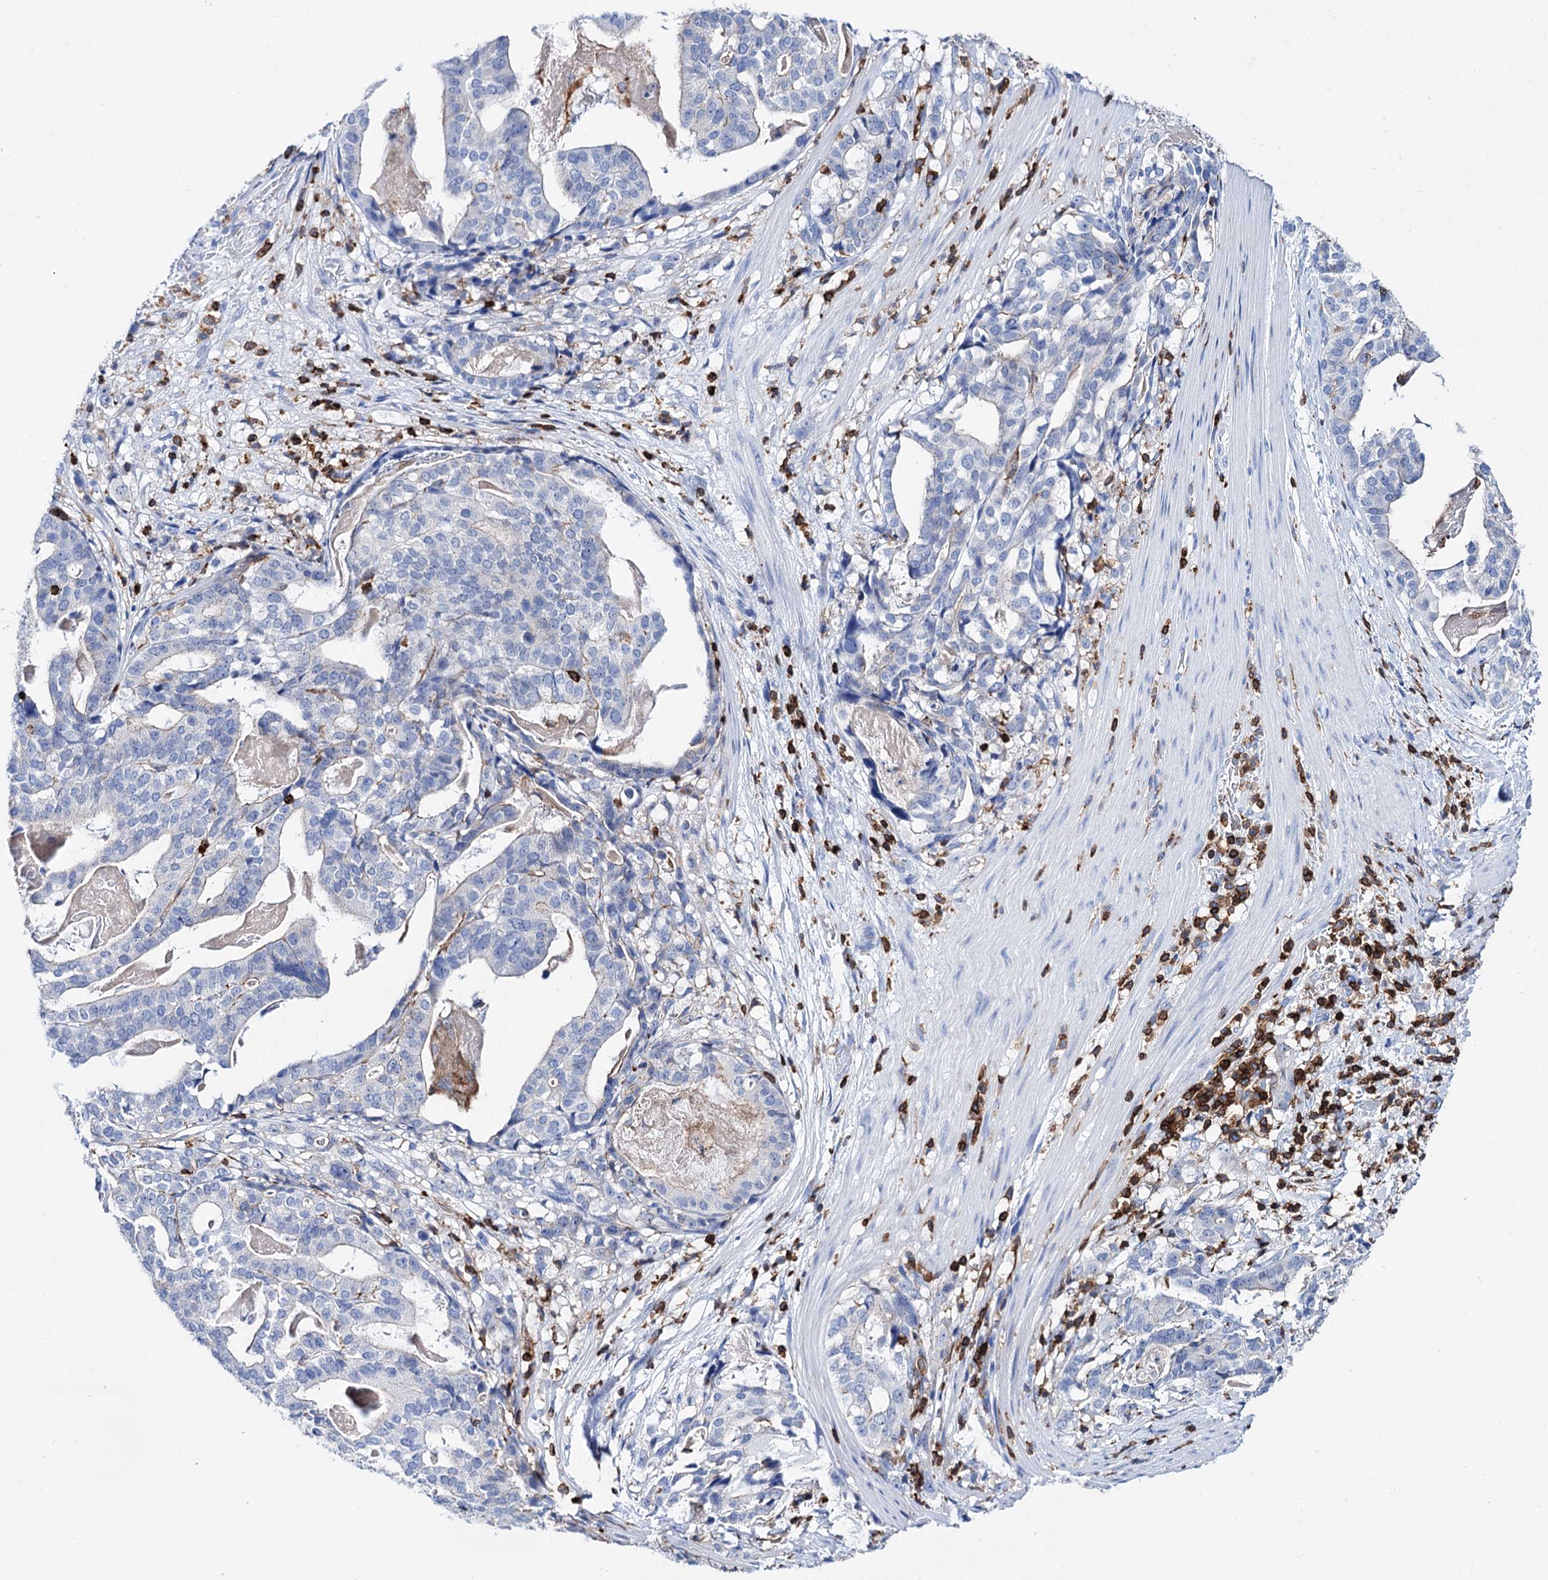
{"staining": {"intensity": "negative", "quantity": "none", "location": "none"}, "tissue": "stomach cancer", "cell_type": "Tumor cells", "image_type": "cancer", "snomed": [{"axis": "morphology", "description": "Adenocarcinoma, NOS"}, {"axis": "topography", "description": "Stomach"}], "caption": "Stomach cancer was stained to show a protein in brown. There is no significant staining in tumor cells.", "gene": "DEF6", "patient": {"sex": "male", "age": 48}}